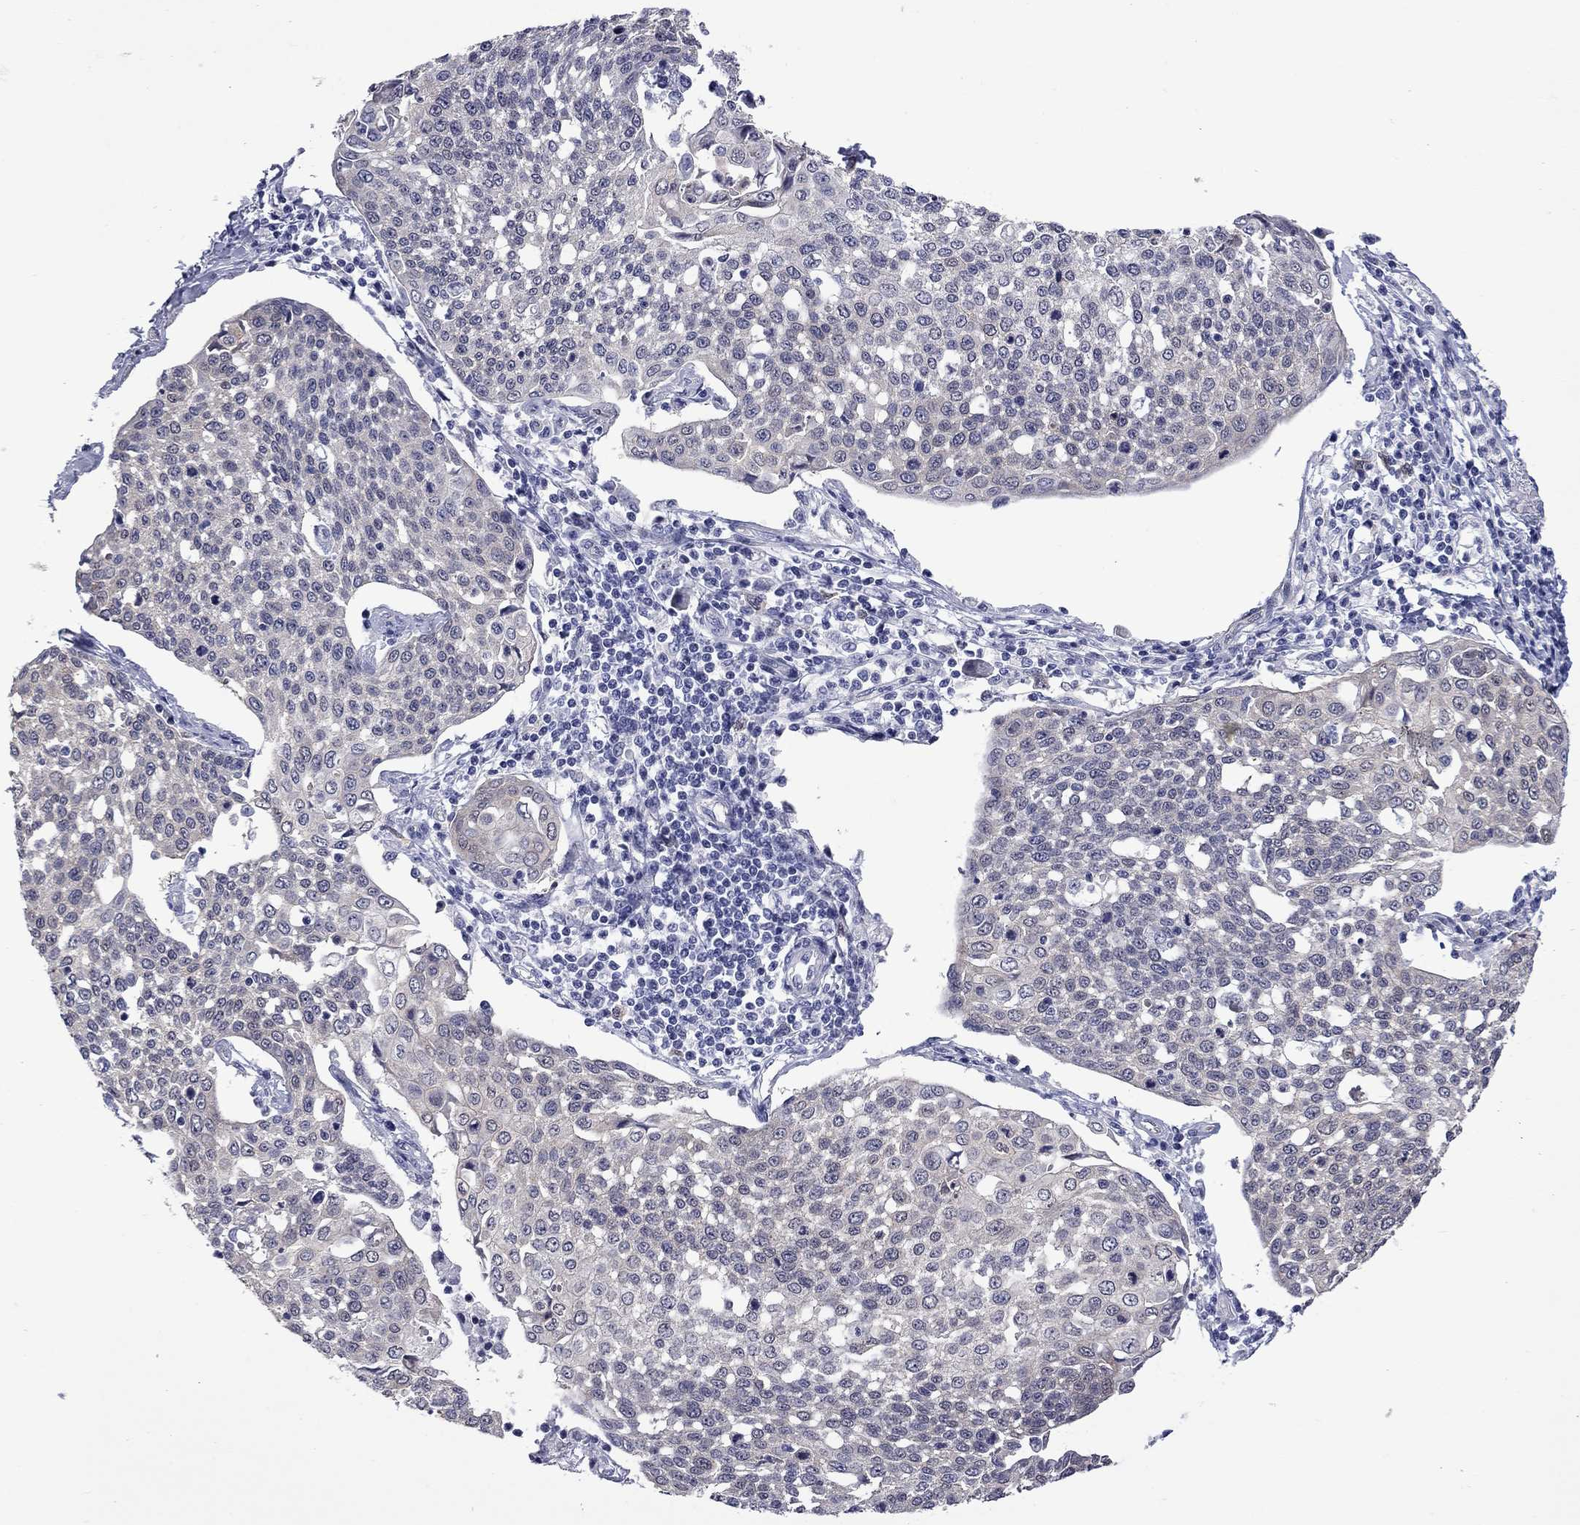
{"staining": {"intensity": "negative", "quantity": "none", "location": "none"}, "tissue": "cervical cancer", "cell_type": "Tumor cells", "image_type": "cancer", "snomed": [{"axis": "morphology", "description": "Squamous cell carcinoma, NOS"}, {"axis": "topography", "description": "Cervix"}], "caption": "A histopathology image of cervical cancer stained for a protein demonstrates no brown staining in tumor cells.", "gene": "CTNNBIP1", "patient": {"sex": "female", "age": 34}}